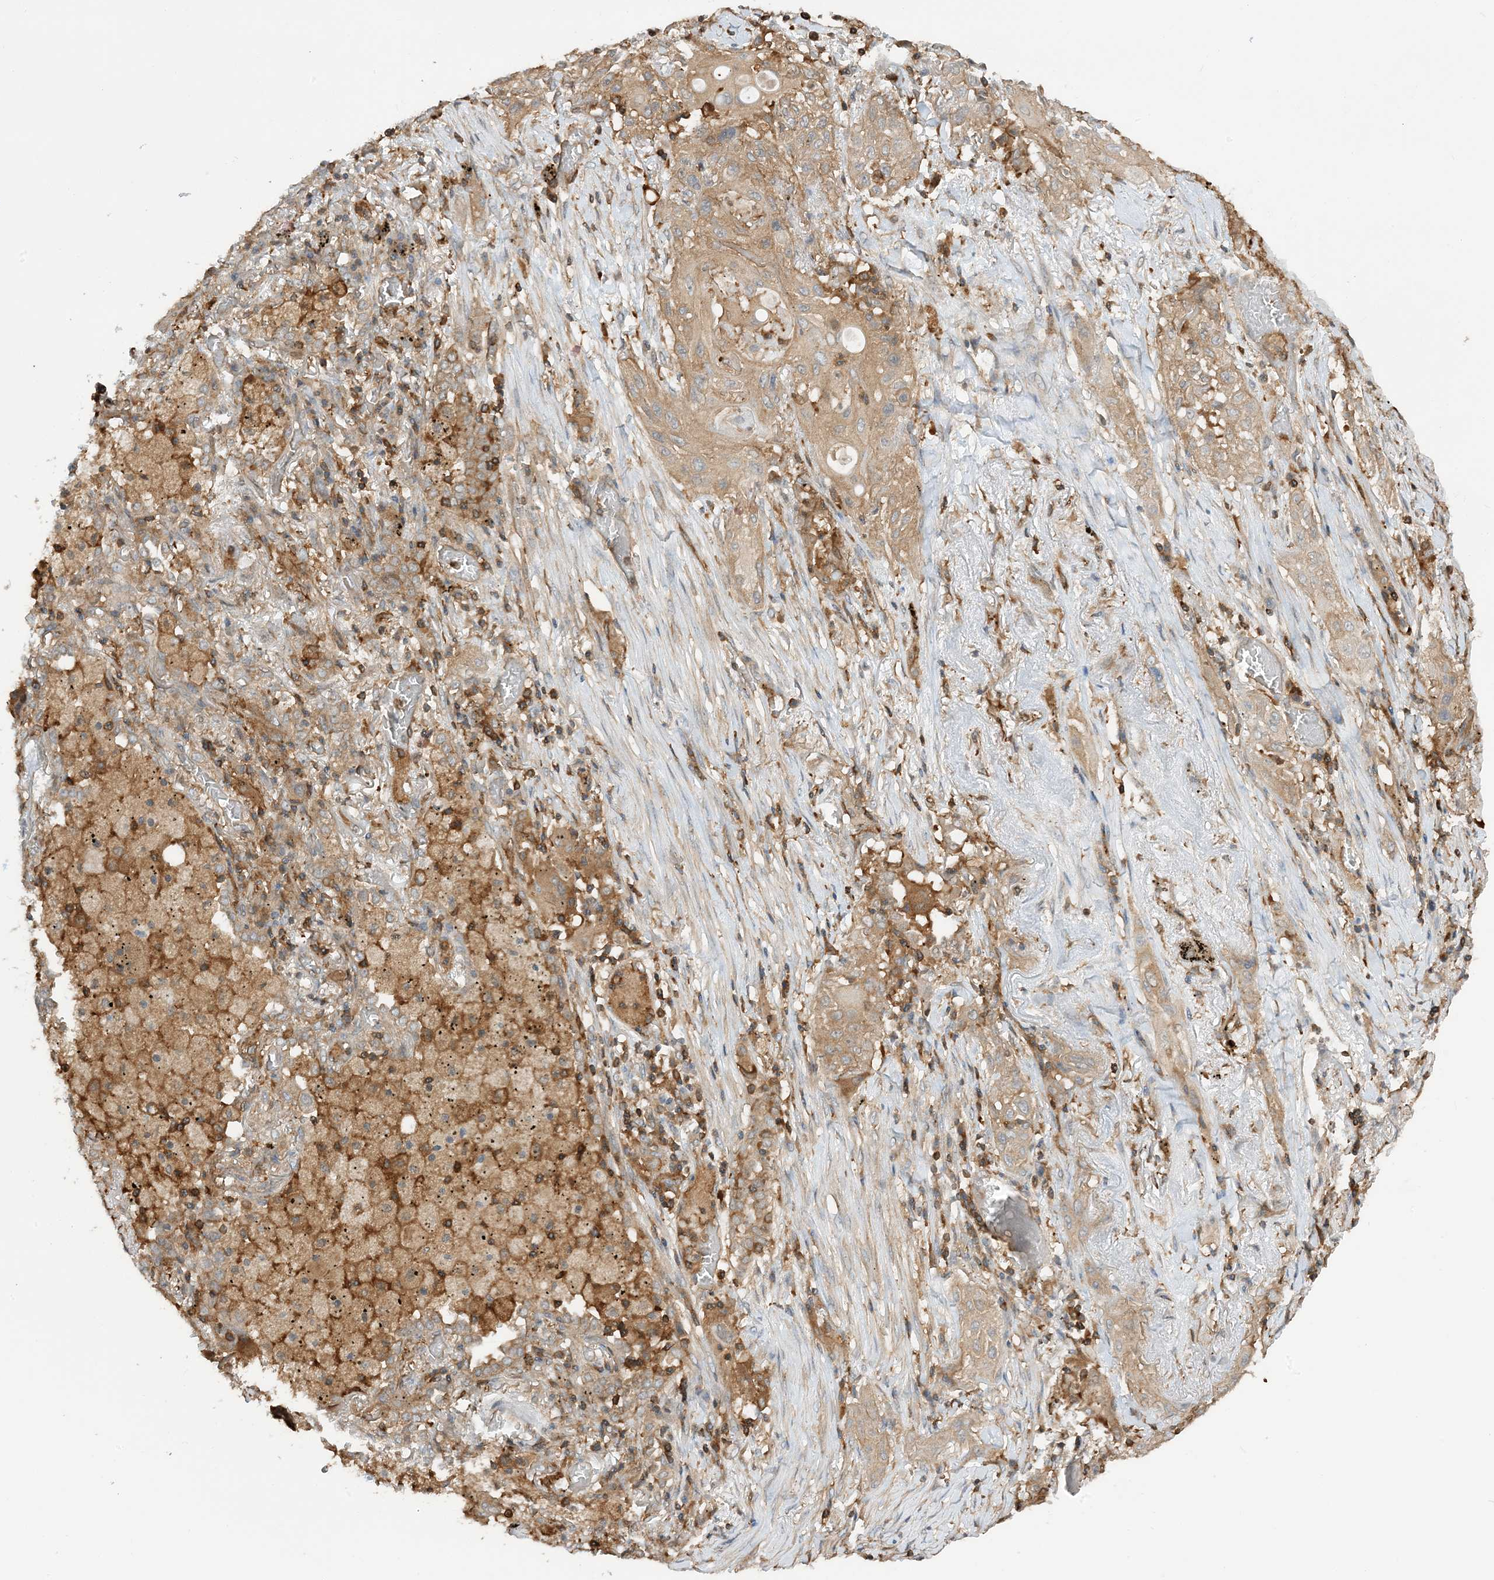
{"staining": {"intensity": "moderate", "quantity": ">75%", "location": "cytoplasmic/membranous"}, "tissue": "lung cancer", "cell_type": "Tumor cells", "image_type": "cancer", "snomed": [{"axis": "morphology", "description": "Squamous cell carcinoma, NOS"}, {"axis": "topography", "description": "Lung"}], "caption": "Lung cancer stained for a protein (brown) demonstrates moderate cytoplasmic/membranous positive positivity in about >75% of tumor cells.", "gene": "CAPZB", "patient": {"sex": "female", "age": 47}}